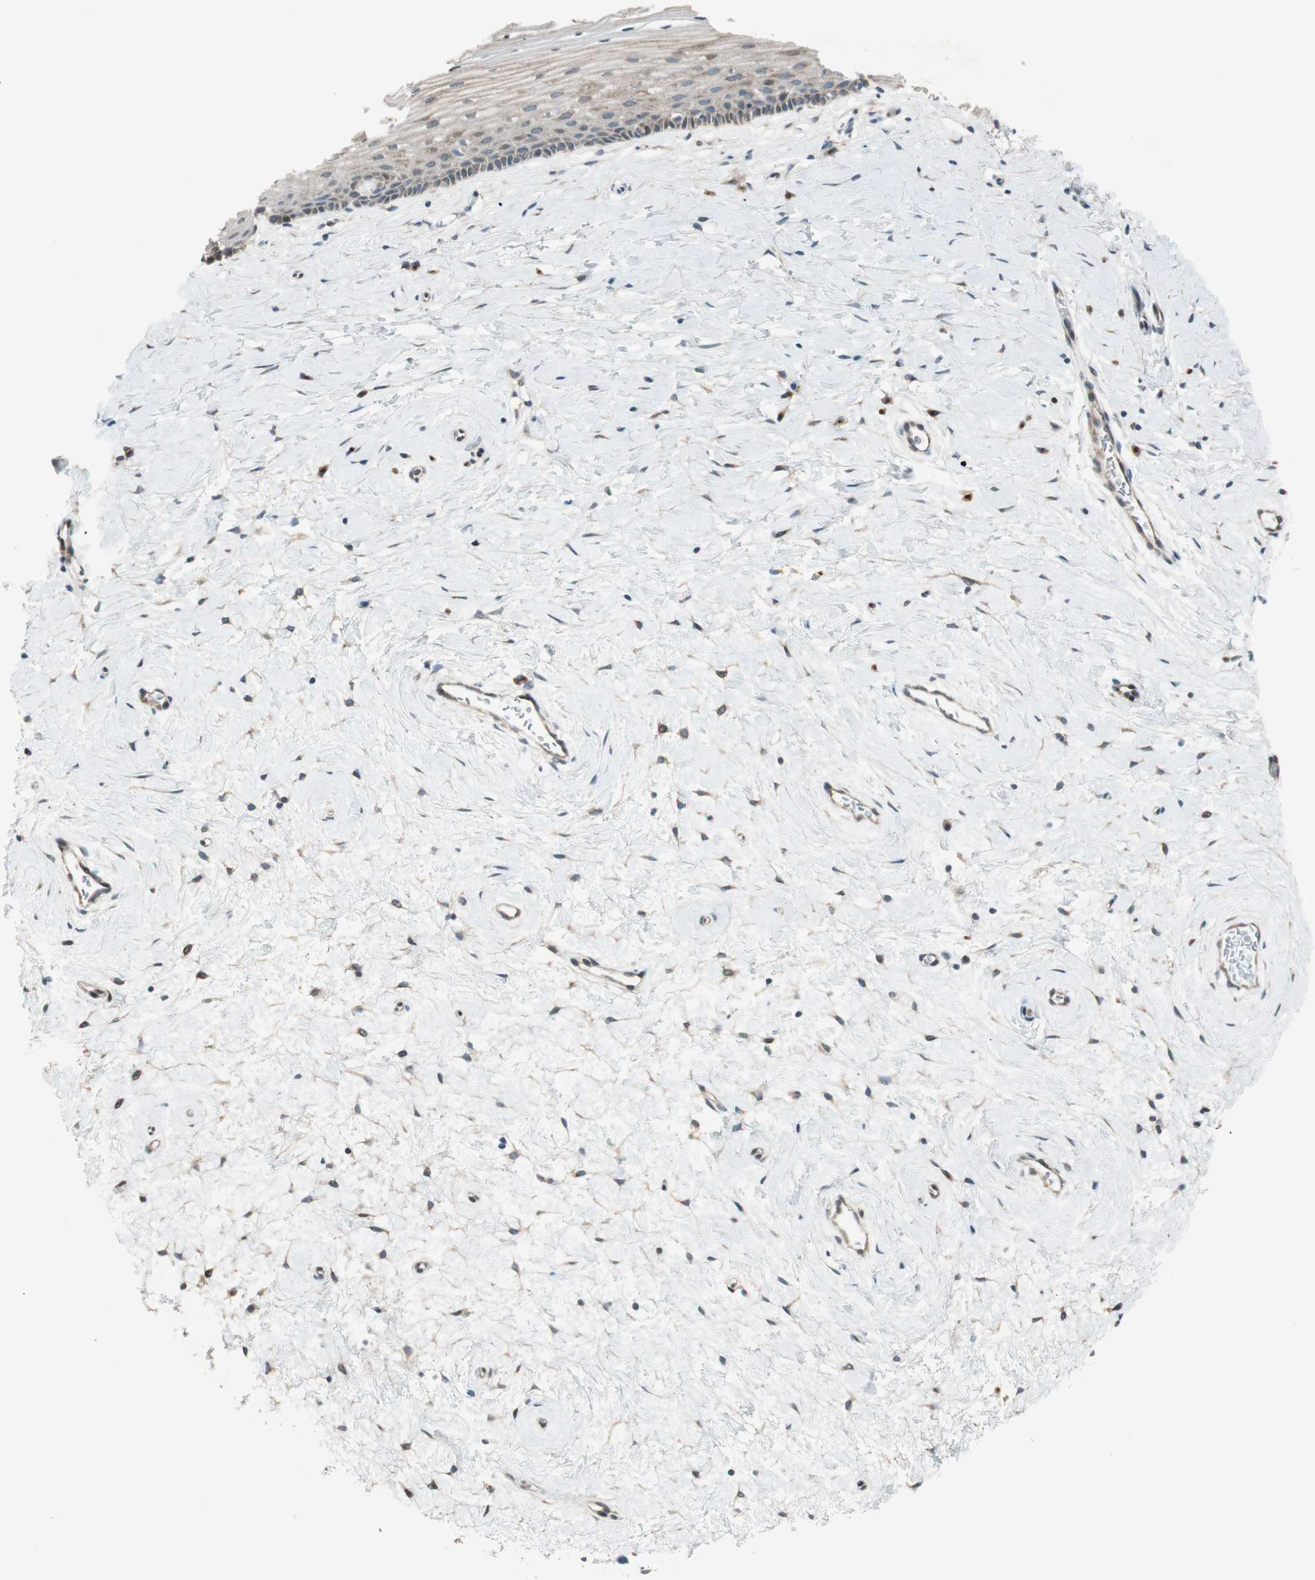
{"staining": {"intensity": "weak", "quantity": ">75%", "location": "cytoplasmic/membranous"}, "tissue": "cervix", "cell_type": "Glandular cells", "image_type": "normal", "snomed": [{"axis": "morphology", "description": "Normal tissue, NOS"}, {"axis": "topography", "description": "Cervix"}], "caption": "IHC of benign human cervix exhibits low levels of weak cytoplasmic/membranous positivity in about >75% of glandular cells. Immunohistochemistry stains the protein of interest in brown and the nuclei are stained blue.", "gene": "CGRRF1", "patient": {"sex": "female", "age": 39}}